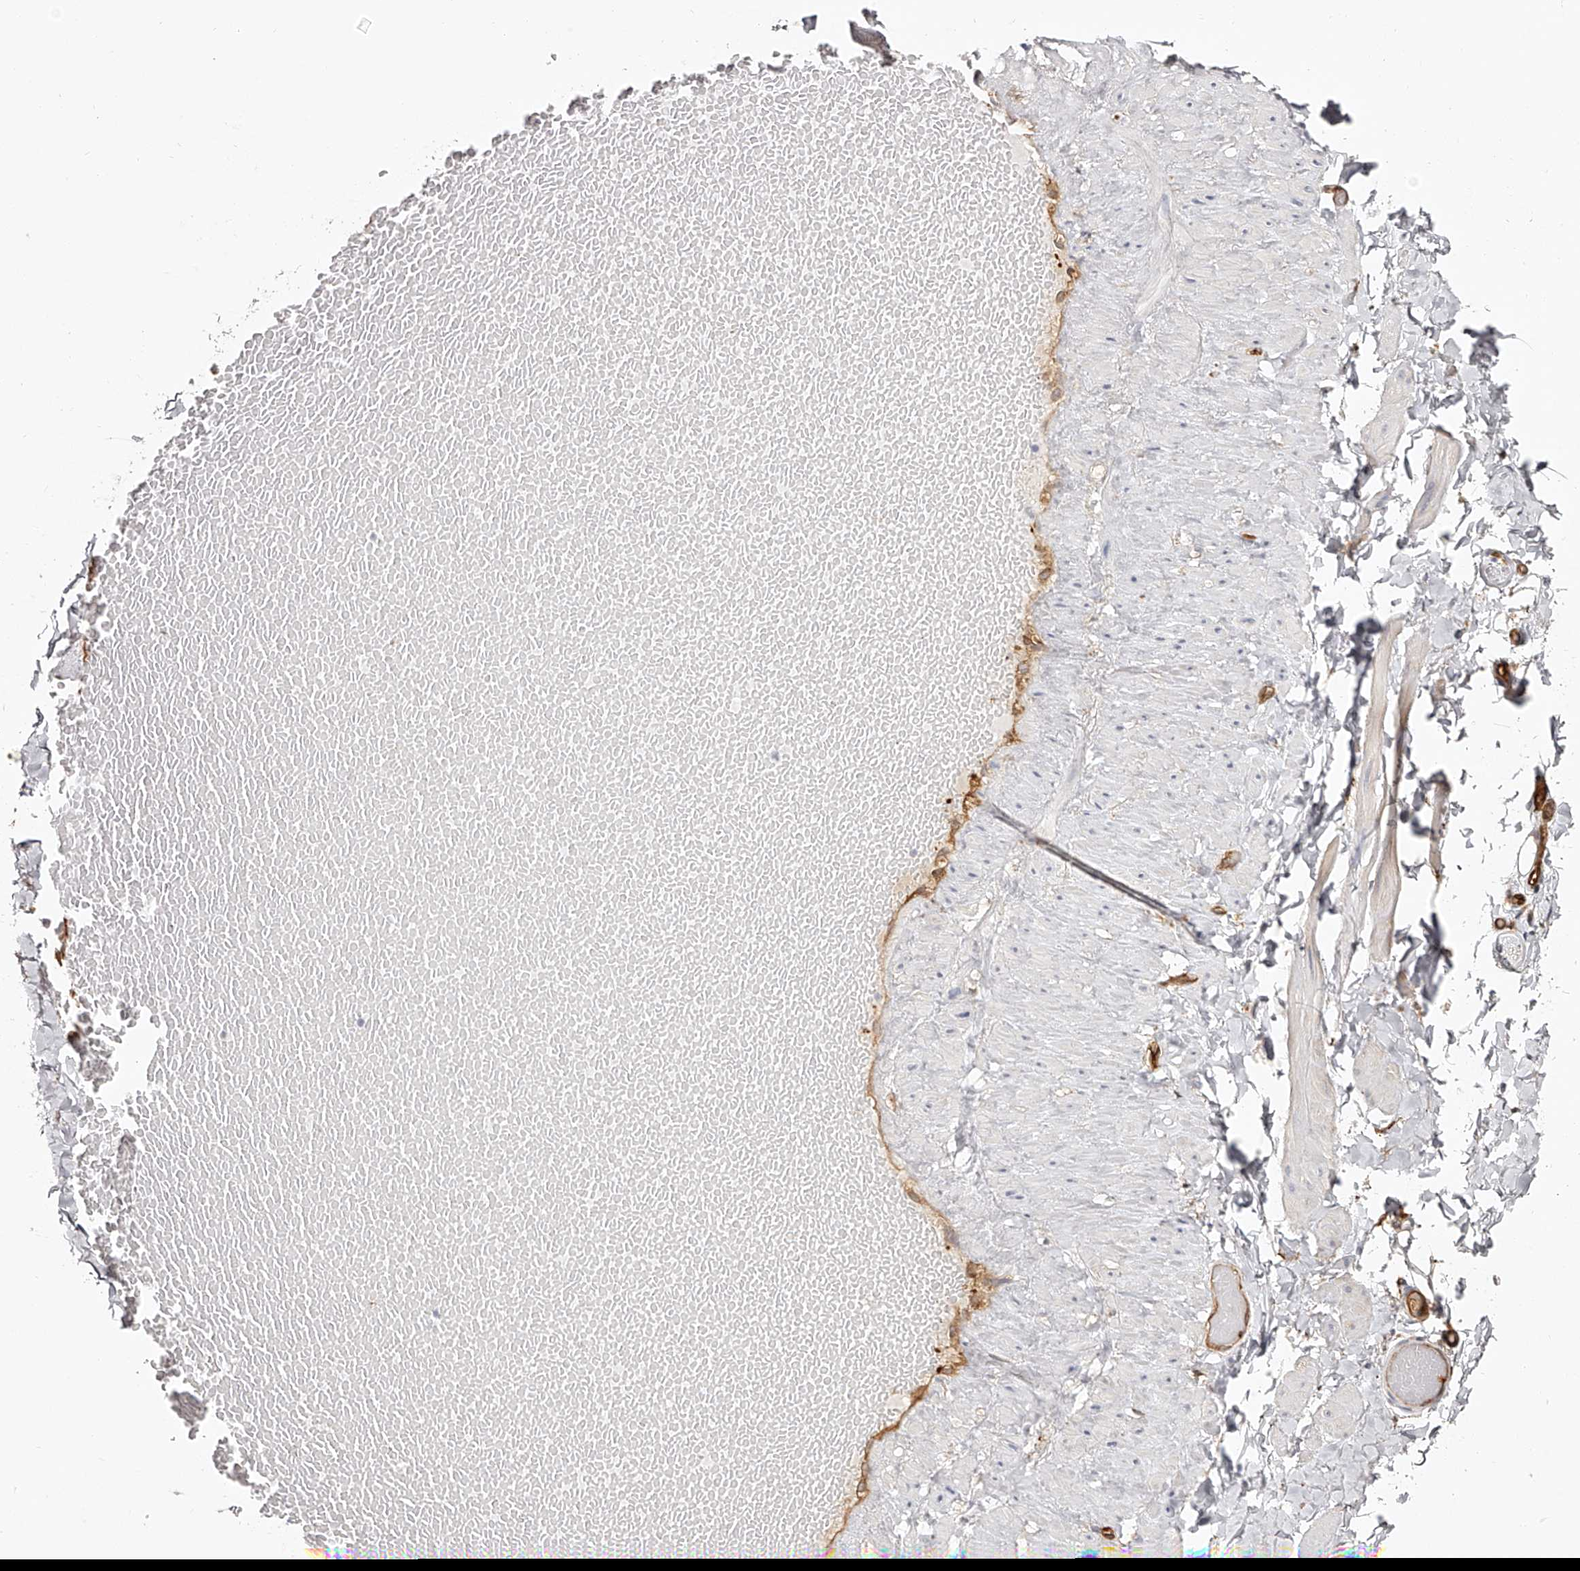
{"staining": {"intensity": "weak", "quantity": ">75%", "location": "cytoplasmic/membranous"}, "tissue": "adipose tissue", "cell_type": "Adipocytes", "image_type": "normal", "snomed": [{"axis": "morphology", "description": "Normal tissue, NOS"}, {"axis": "topography", "description": "Adipose tissue"}, {"axis": "topography", "description": "Vascular tissue"}, {"axis": "topography", "description": "Peripheral nerve tissue"}], "caption": "A high-resolution image shows immunohistochemistry (IHC) staining of benign adipose tissue, which displays weak cytoplasmic/membranous expression in about >75% of adipocytes.", "gene": "LAP3", "patient": {"sex": "male", "age": 25}}